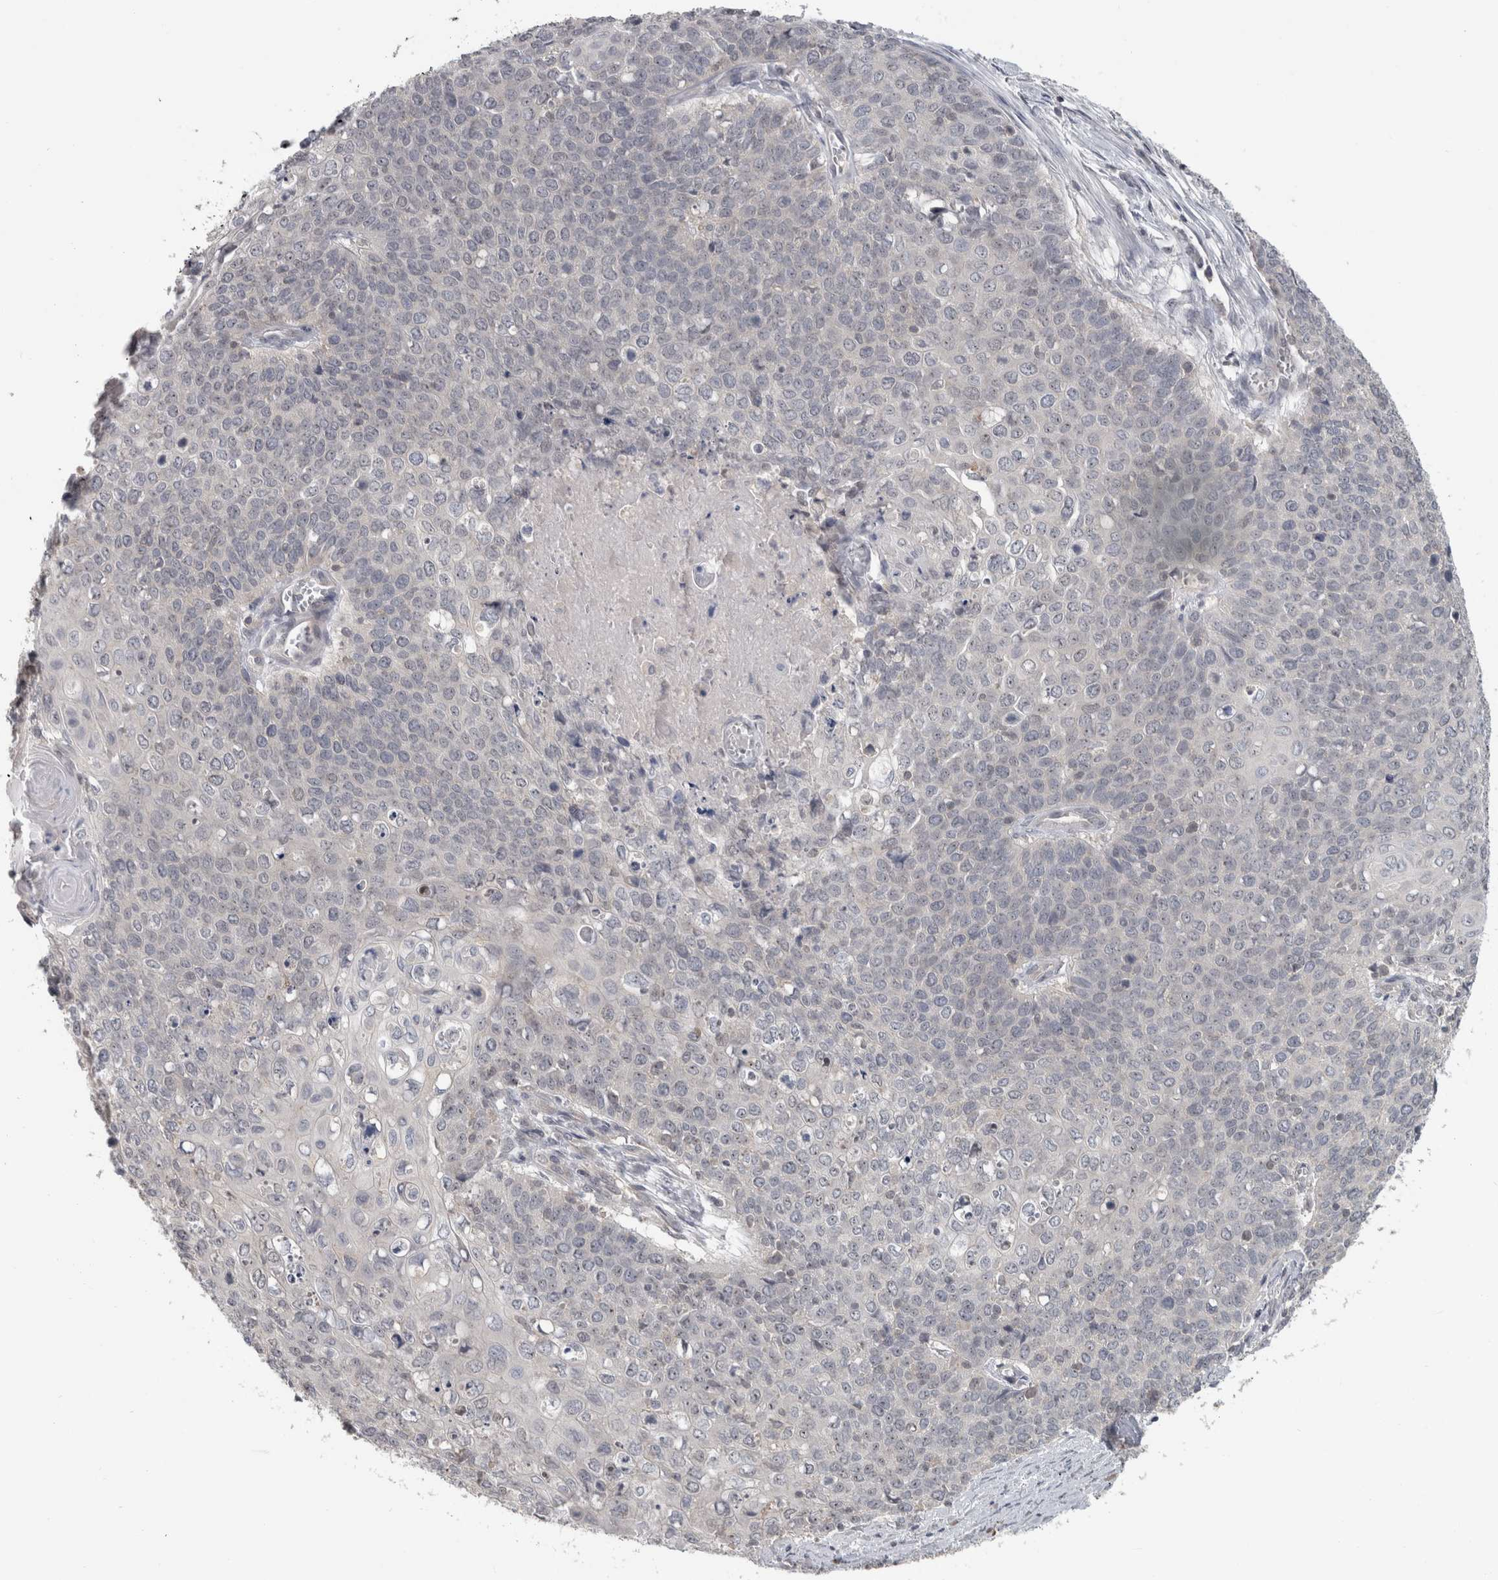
{"staining": {"intensity": "negative", "quantity": "none", "location": "none"}, "tissue": "cervical cancer", "cell_type": "Tumor cells", "image_type": "cancer", "snomed": [{"axis": "morphology", "description": "Squamous cell carcinoma, NOS"}, {"axis": "topography", "description": "Cervix"}], "caption": "High magnification brightfield microscopy of cervical squamous cell carcinoma stained with DAB (brown) and counterstained with hematoxylin (blue): tumor cells show no significant positivity. The staining was performed using DAB (3,3'-diaminobenzidine) to visualize the protein expression in brown, while the nuclei were stained in blue with hematoxylin (Magnification: 20x).", "gene": "RBM28", "patient": {"sex": "female", "age": 39}}